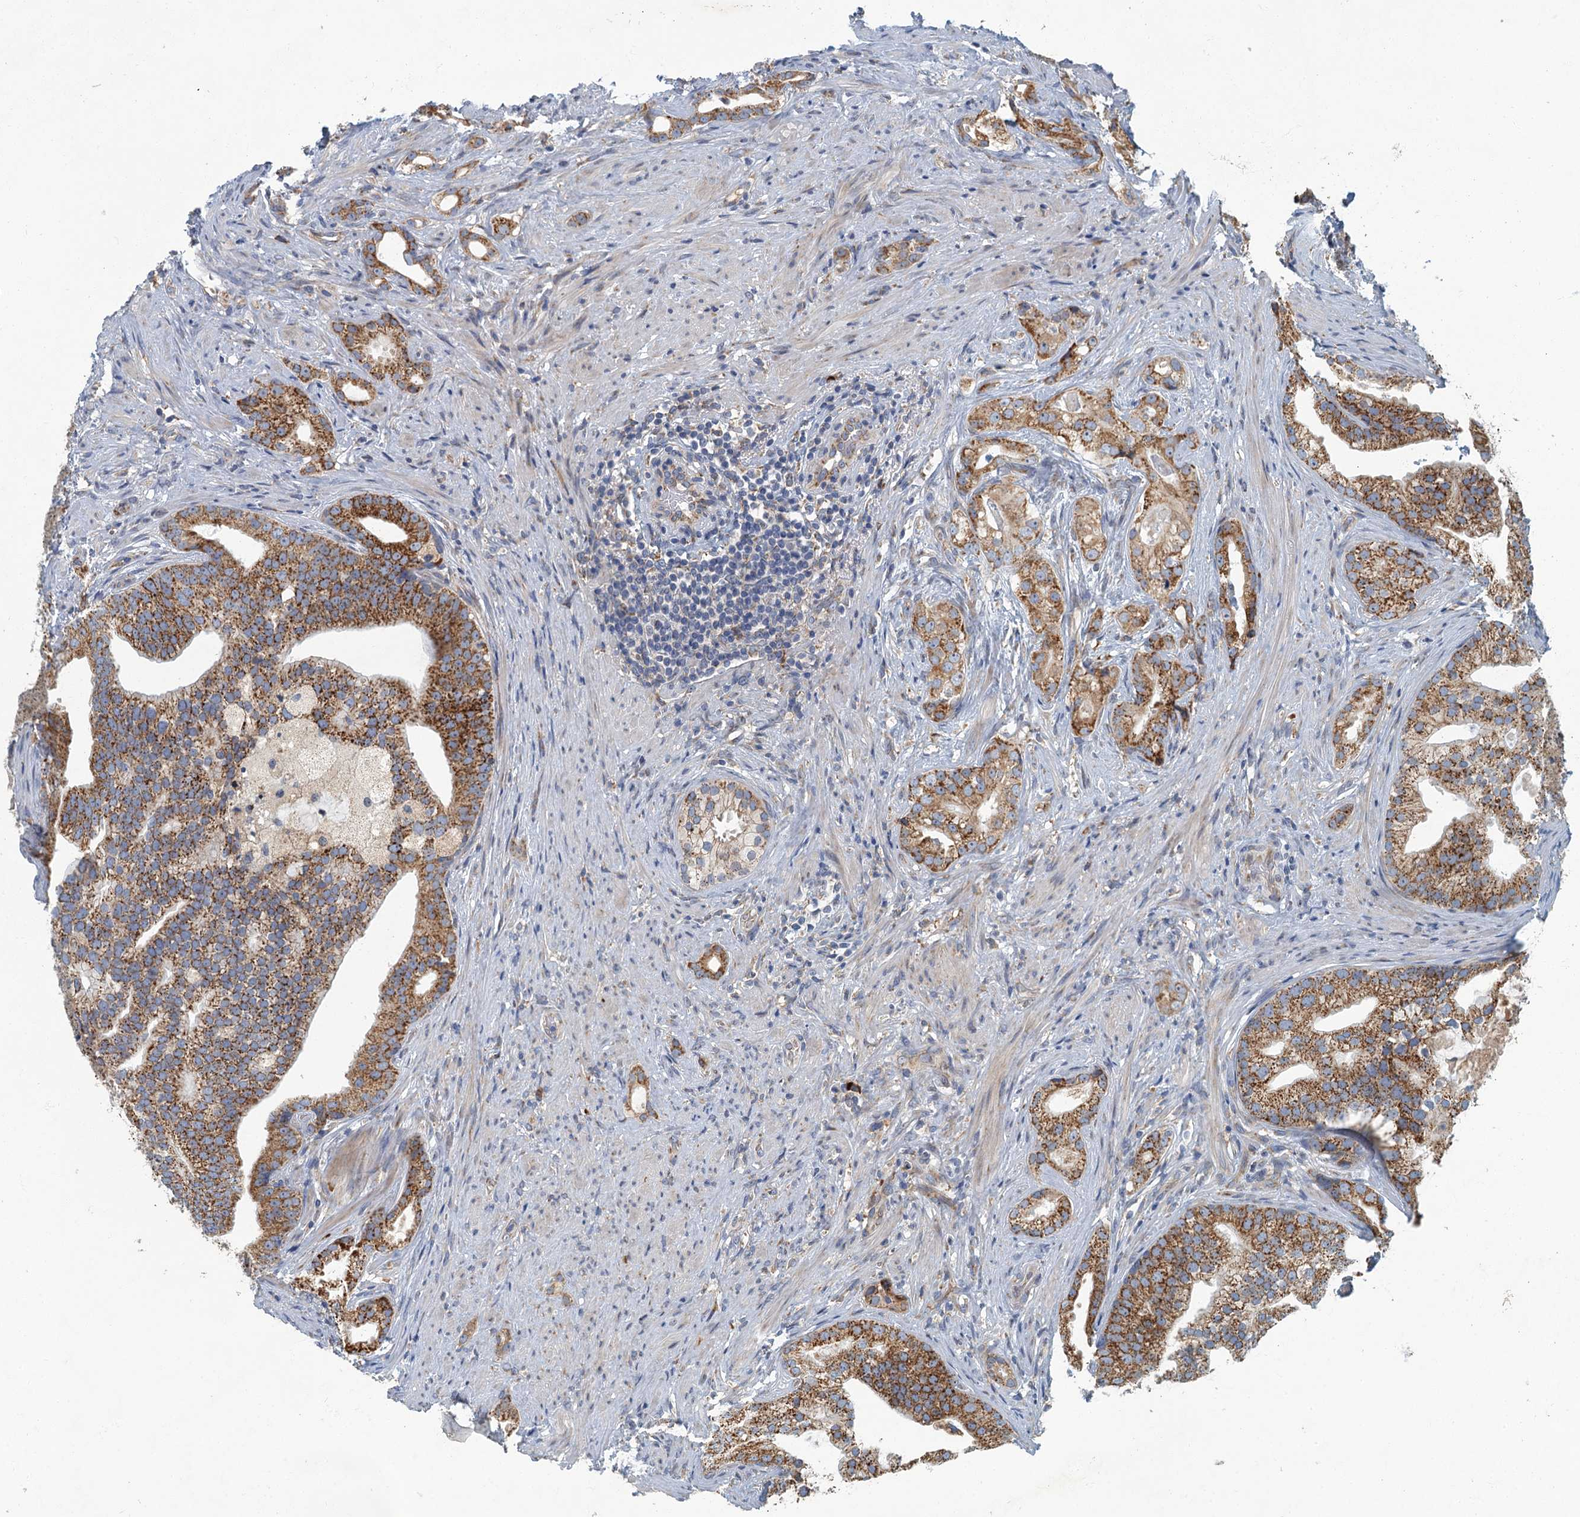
{"staining": {"intensity": "moderate", "quantity": ">75%", "location": "cytoplasmic/membranous"}, "tissue": "prostate cancer", "cell_type": "Tumor cells", "image_type": "cancer", "snomed": [{"axis": "morphology", "description": "Adenocarcinoma, Low grade"}, {"axis": "topography", "description": "Prostate"}], "caption": "Immunohistochemistry (DAB (3,3'-diaminobenzidine)) staining of prostate cancer (adenocarcinoma (low-grade)) shows moderate cytoplasmic/membranous protein staining in about >75% of tumor cells.", "gene": "SPDYC", "patient": {"sex": "male", "age": 71}}